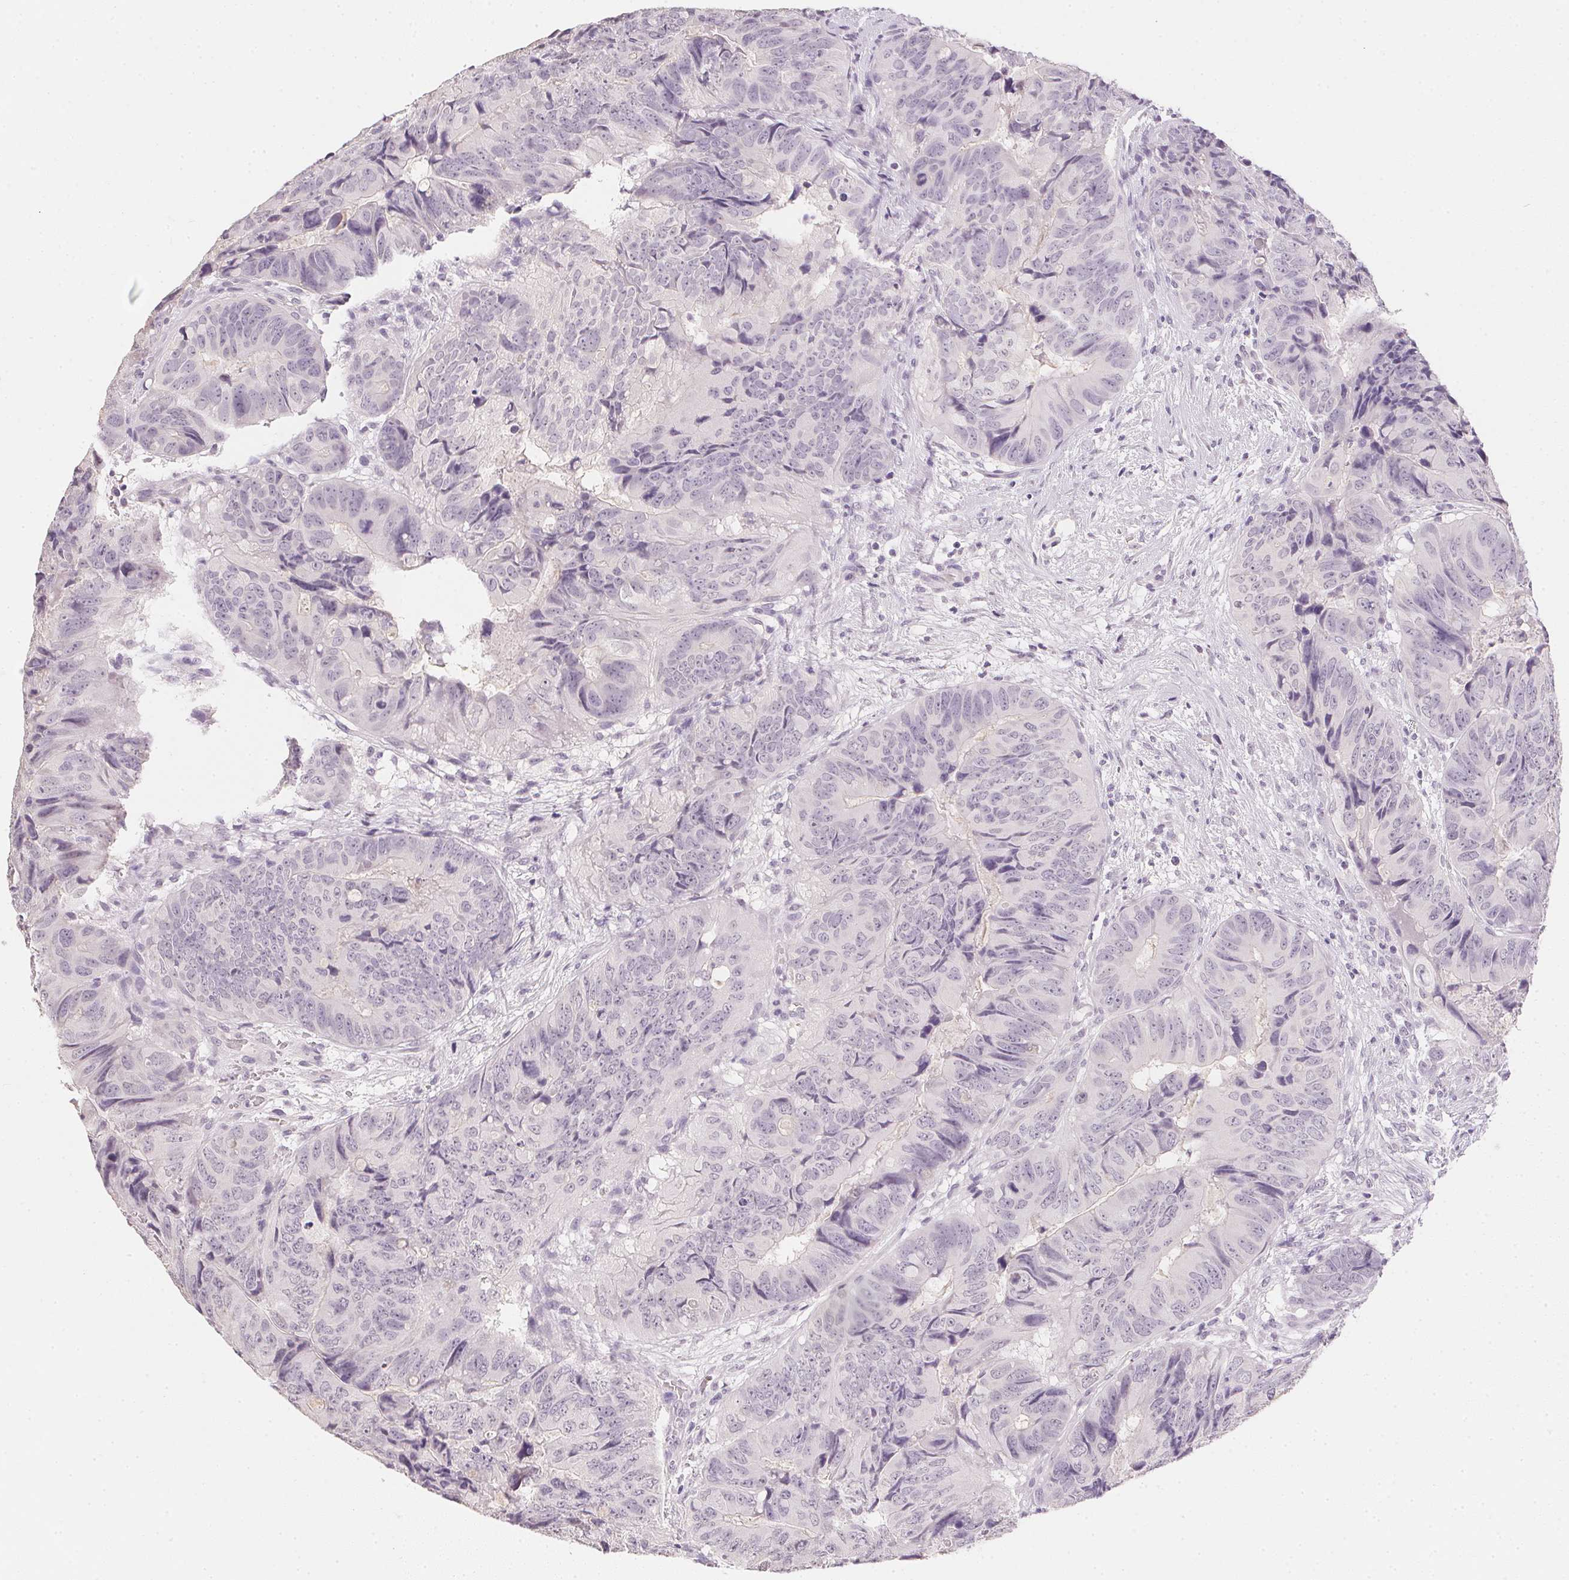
{"staining": {"intensity": "negative", "quantity": "none", "location": "none"}, "tissue": "colorectal cancer", "cell_type": "Tumor cells", "image_type": "cancer", "snomed": [{"axis": "morphology", "description": "Adenocarcinoma, NOS"}, {"axis": "topography", "description": "Colon"}], "caption": "Immunohistochemical staining of human adenocarcinoma (colorectal) displays no significant staining in tumor cells. (DAB (3,3'-diaminobenzidine) immunohistochemistry (IHC), high magnification).", "gene": "PPY", "patient": {"sex": "male", "age": 79}}